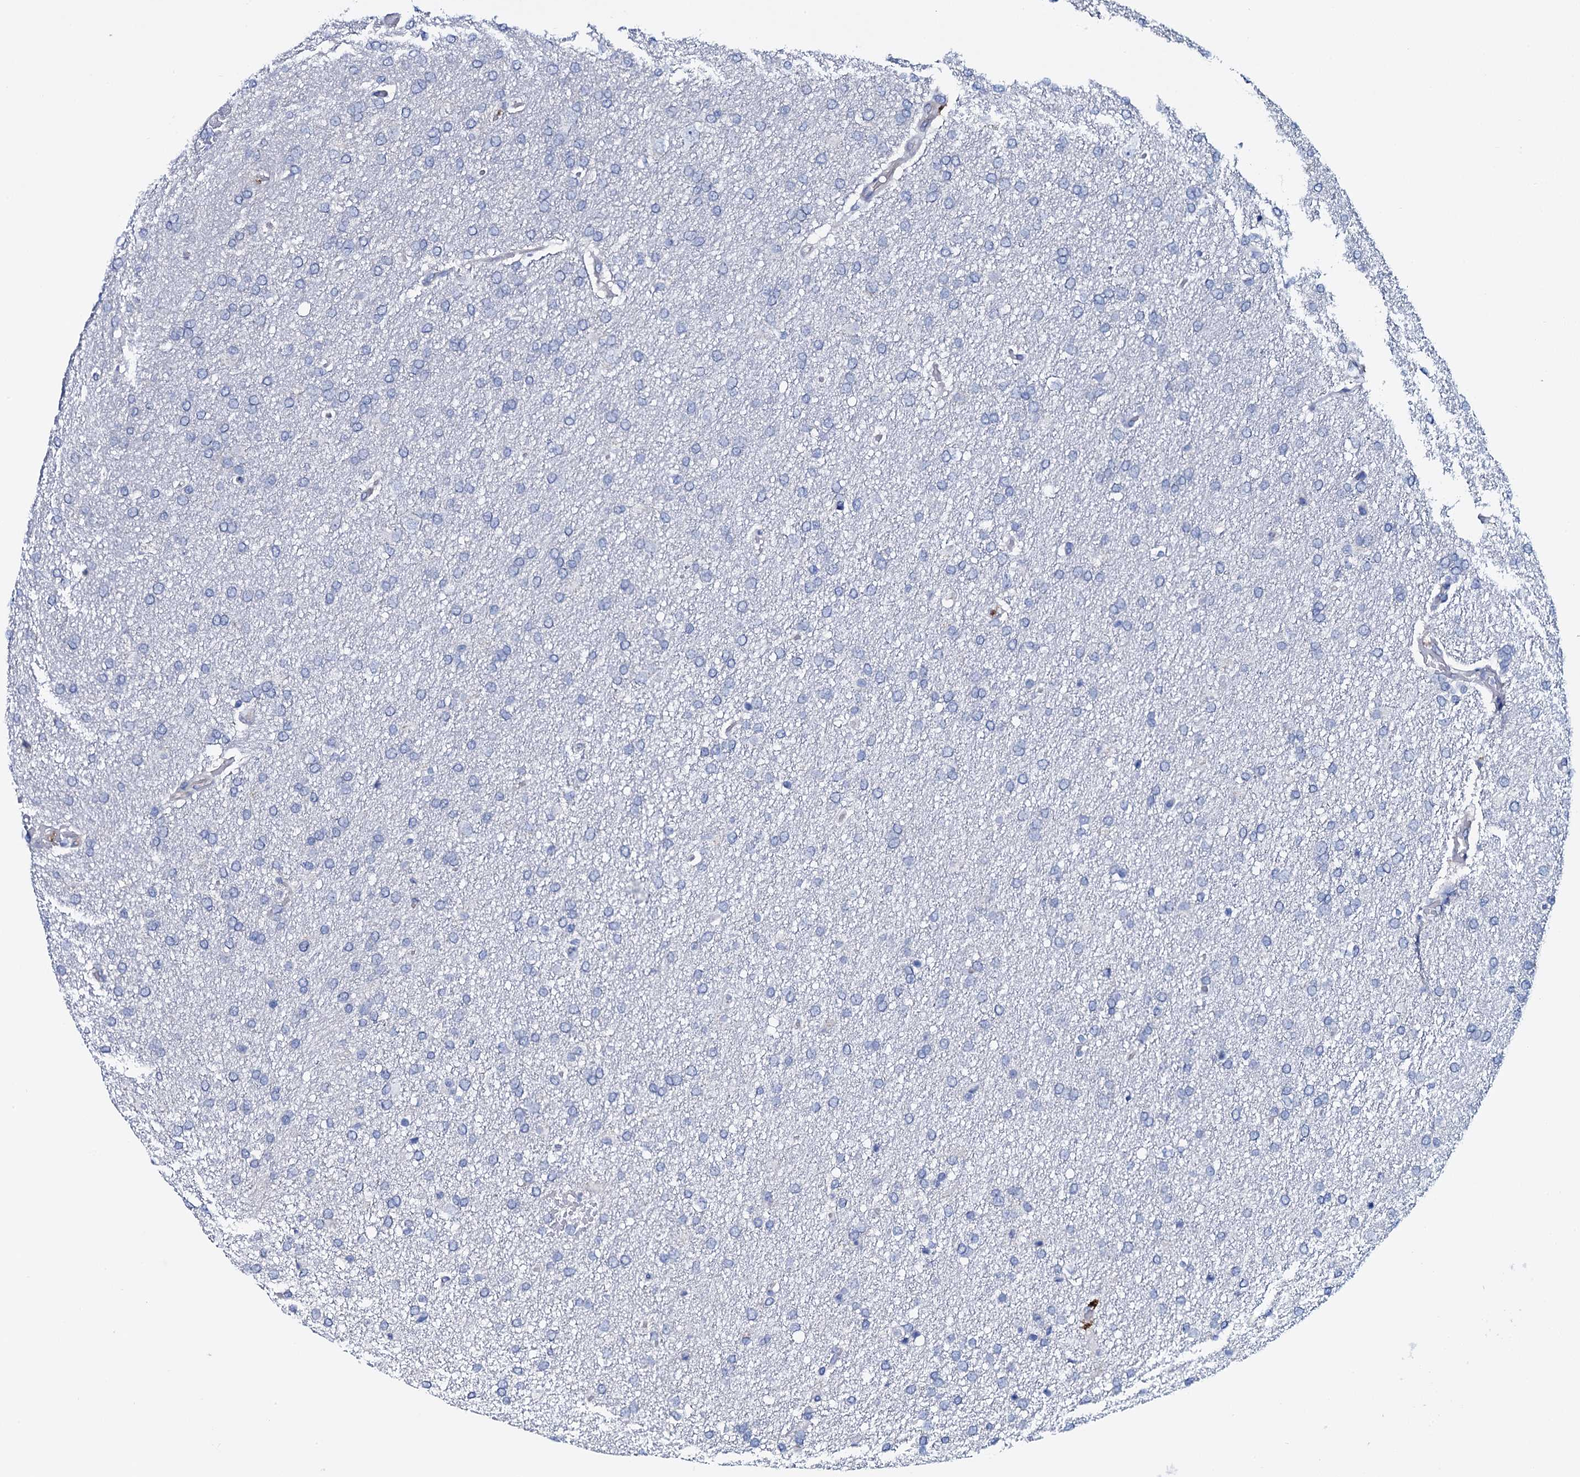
{"staining": {"intensity": "negative", "quantity": "none", "location": "none"}, "tissue": "glioma", "cell_type": "Tumor cells", "image_type": "cancer", "snomed": [{"axis": "morphology", "description": "Glioma, malignant, High grade"}, {"axis": "topography", "description": "Brain"}], "caption": "There is no significant expression in tumor cells of glioma.", "gene": "GYS2", "patient": {"sex": "male", "age": 72}}